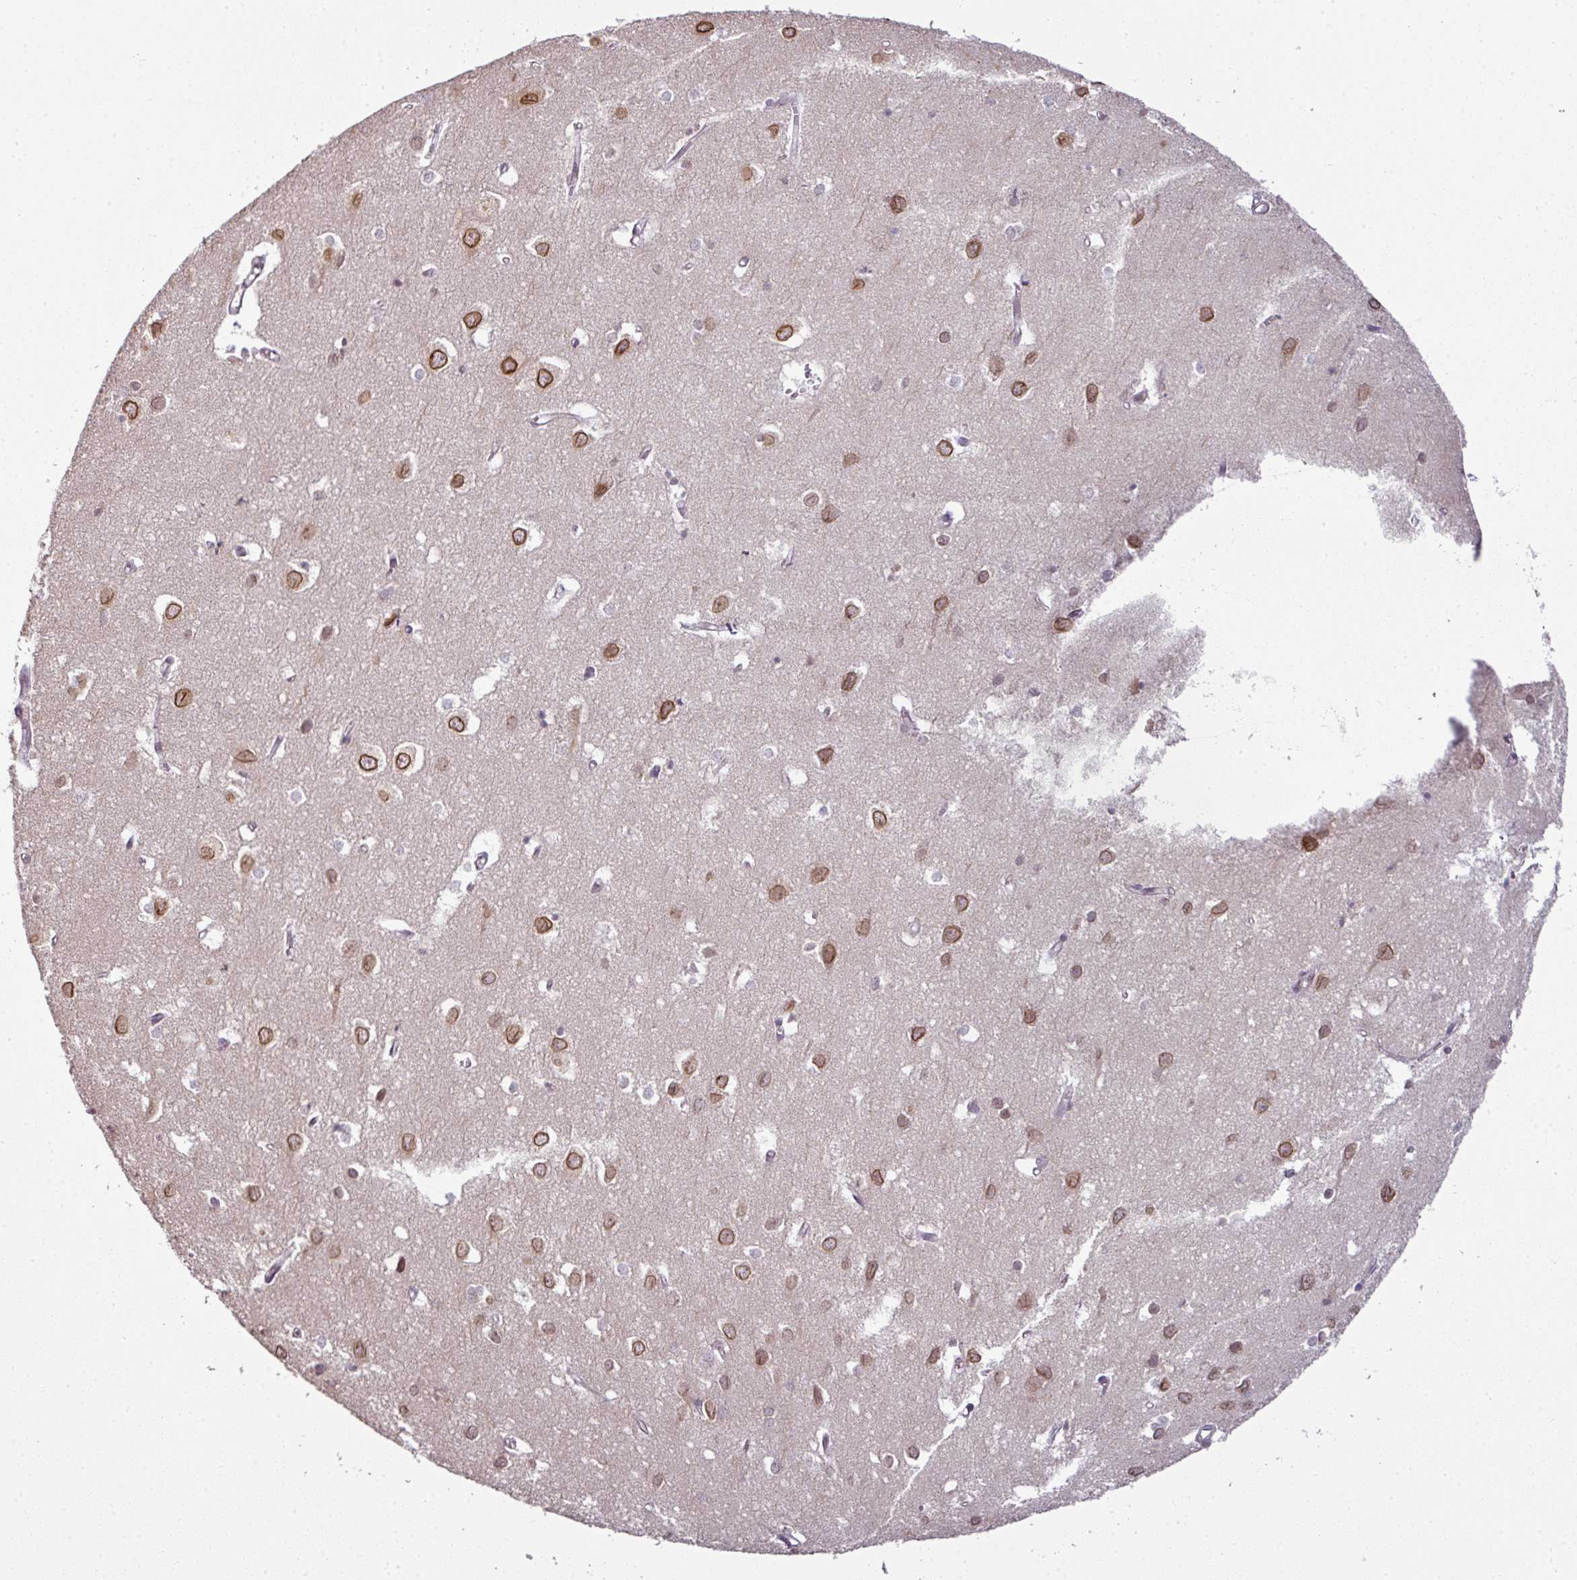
{"staining": {"intensity": "moderate", "quantity": "25%-75%", "location": "cytoplasmic/membranous,nuclear"}, "tissue": "cerebral cortex", "cell_type": "Endothelial cells", "image_type": "normal", "snomed": [{"axis": "morphology", "description": "Normal tissue, NOS"}, {"axis": "topography", "description": "Cerebral cortex"}], "caption": "Protein staining of unremarkable cerebral cortex exhibits moderate cytoplasmic/membranous,nuclear expression in about 25%-75% of endothelial cells.", "gene": "RANGAP1", "patient": {"sex": "male", "age": 70}}